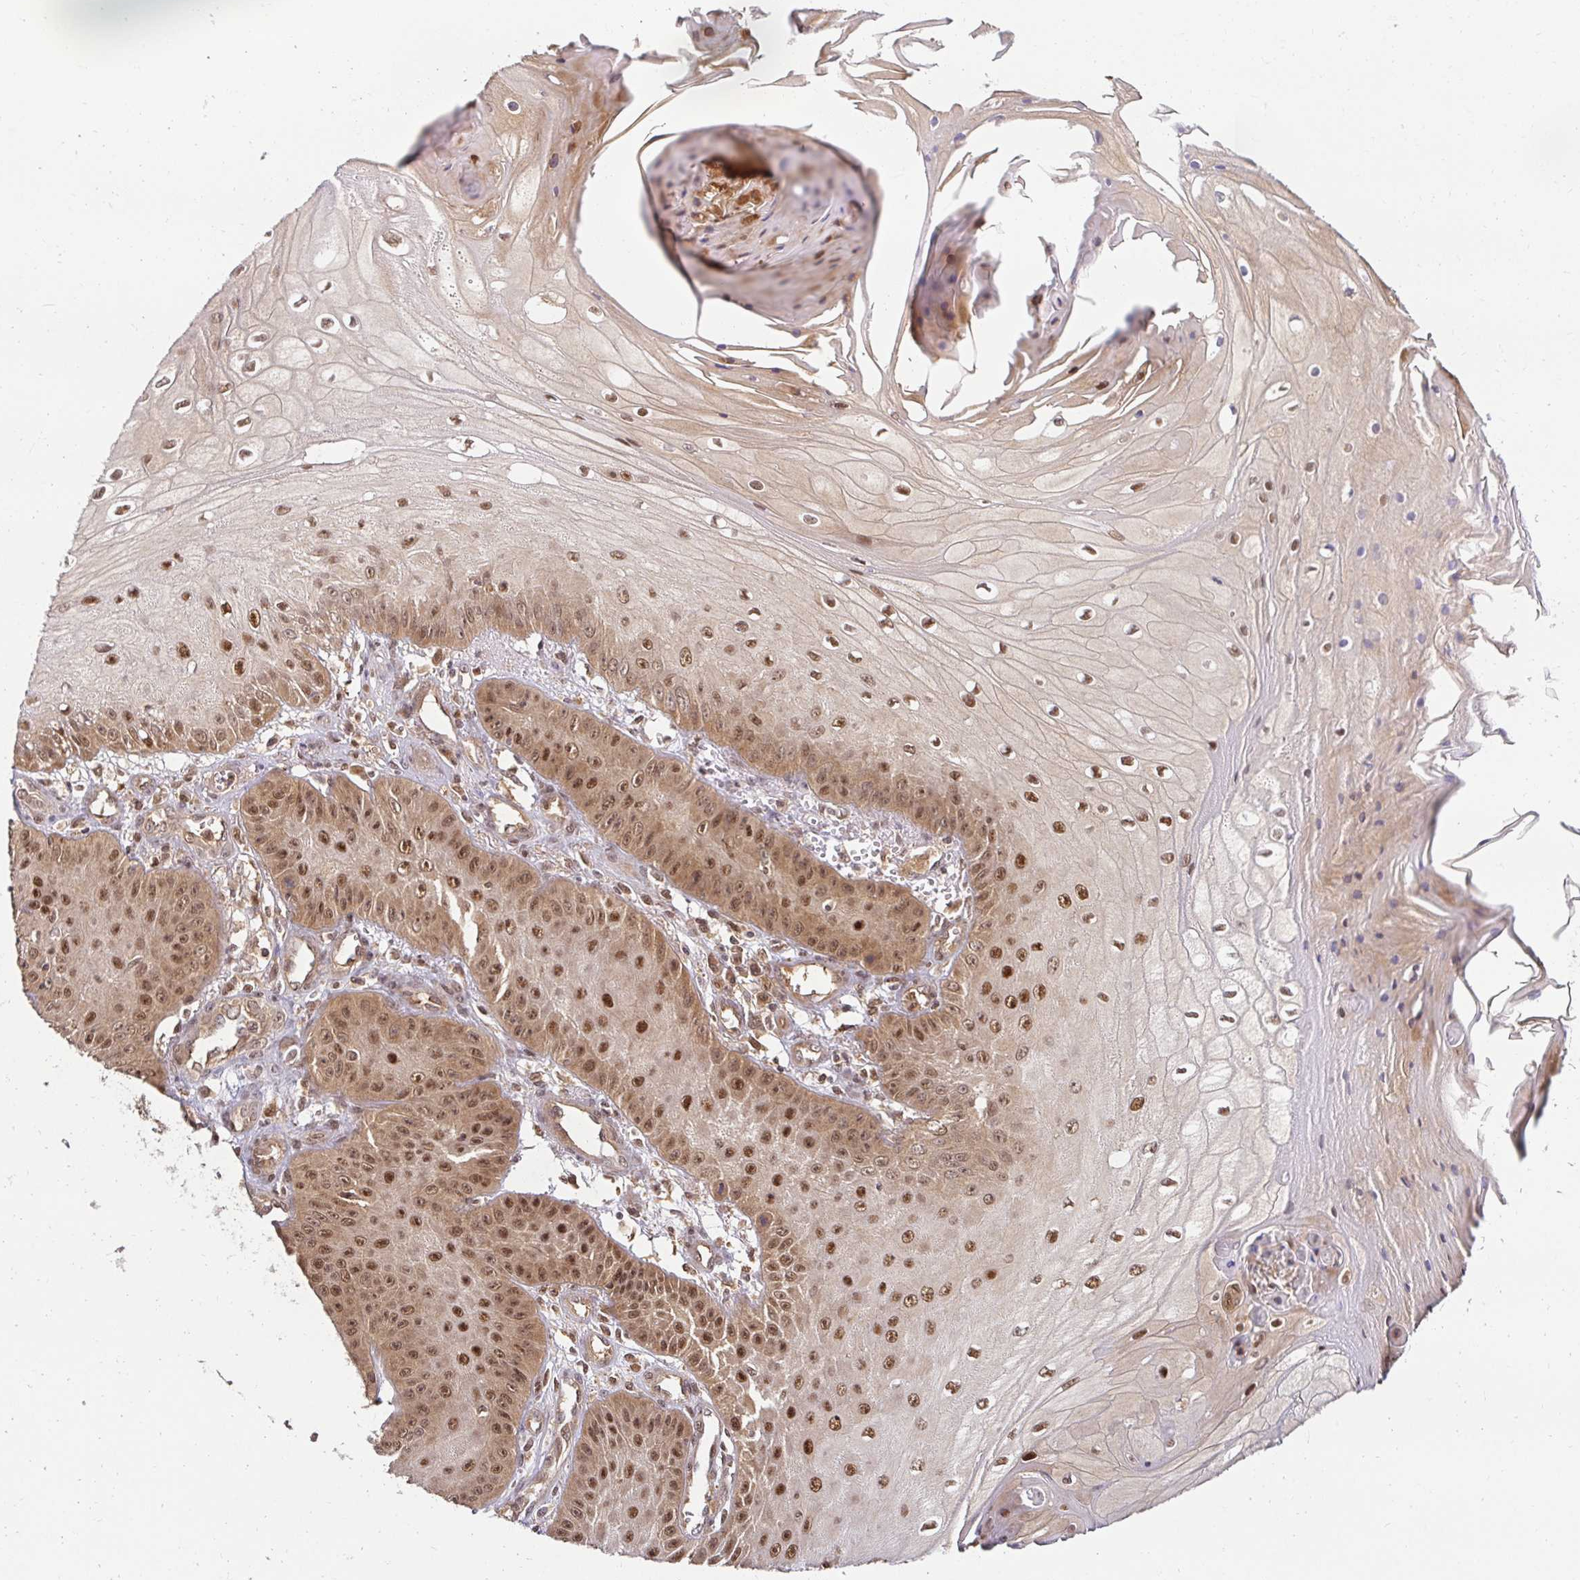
{"staining": {"intensity": "moderate", "quantity": ">75%", "location": "cytoplasmic/membranous,nuclear"}, "tissue": "skin cancer", "cell_type": "Tumor cells", "image_type": "cancer", "snomed": [{"axis": "morphology", "description": "Squamous cell carcinoma, NOS"}, {"axis": "topography", "description": "Skin"}], "caption": "An image of human skin squamous cell carcinoma stained for a protein displays moderate cytoplasmic/membranous and nuclear brown staining in tumor cells. (Stains: DAB (3,3'-diaminobenzidine) in brown, nuclei in blue, Microscopy: brightfield microscopy at high magnification).", "gene": "PSMA4", "patient": {"sex": "male", "age": 70}}